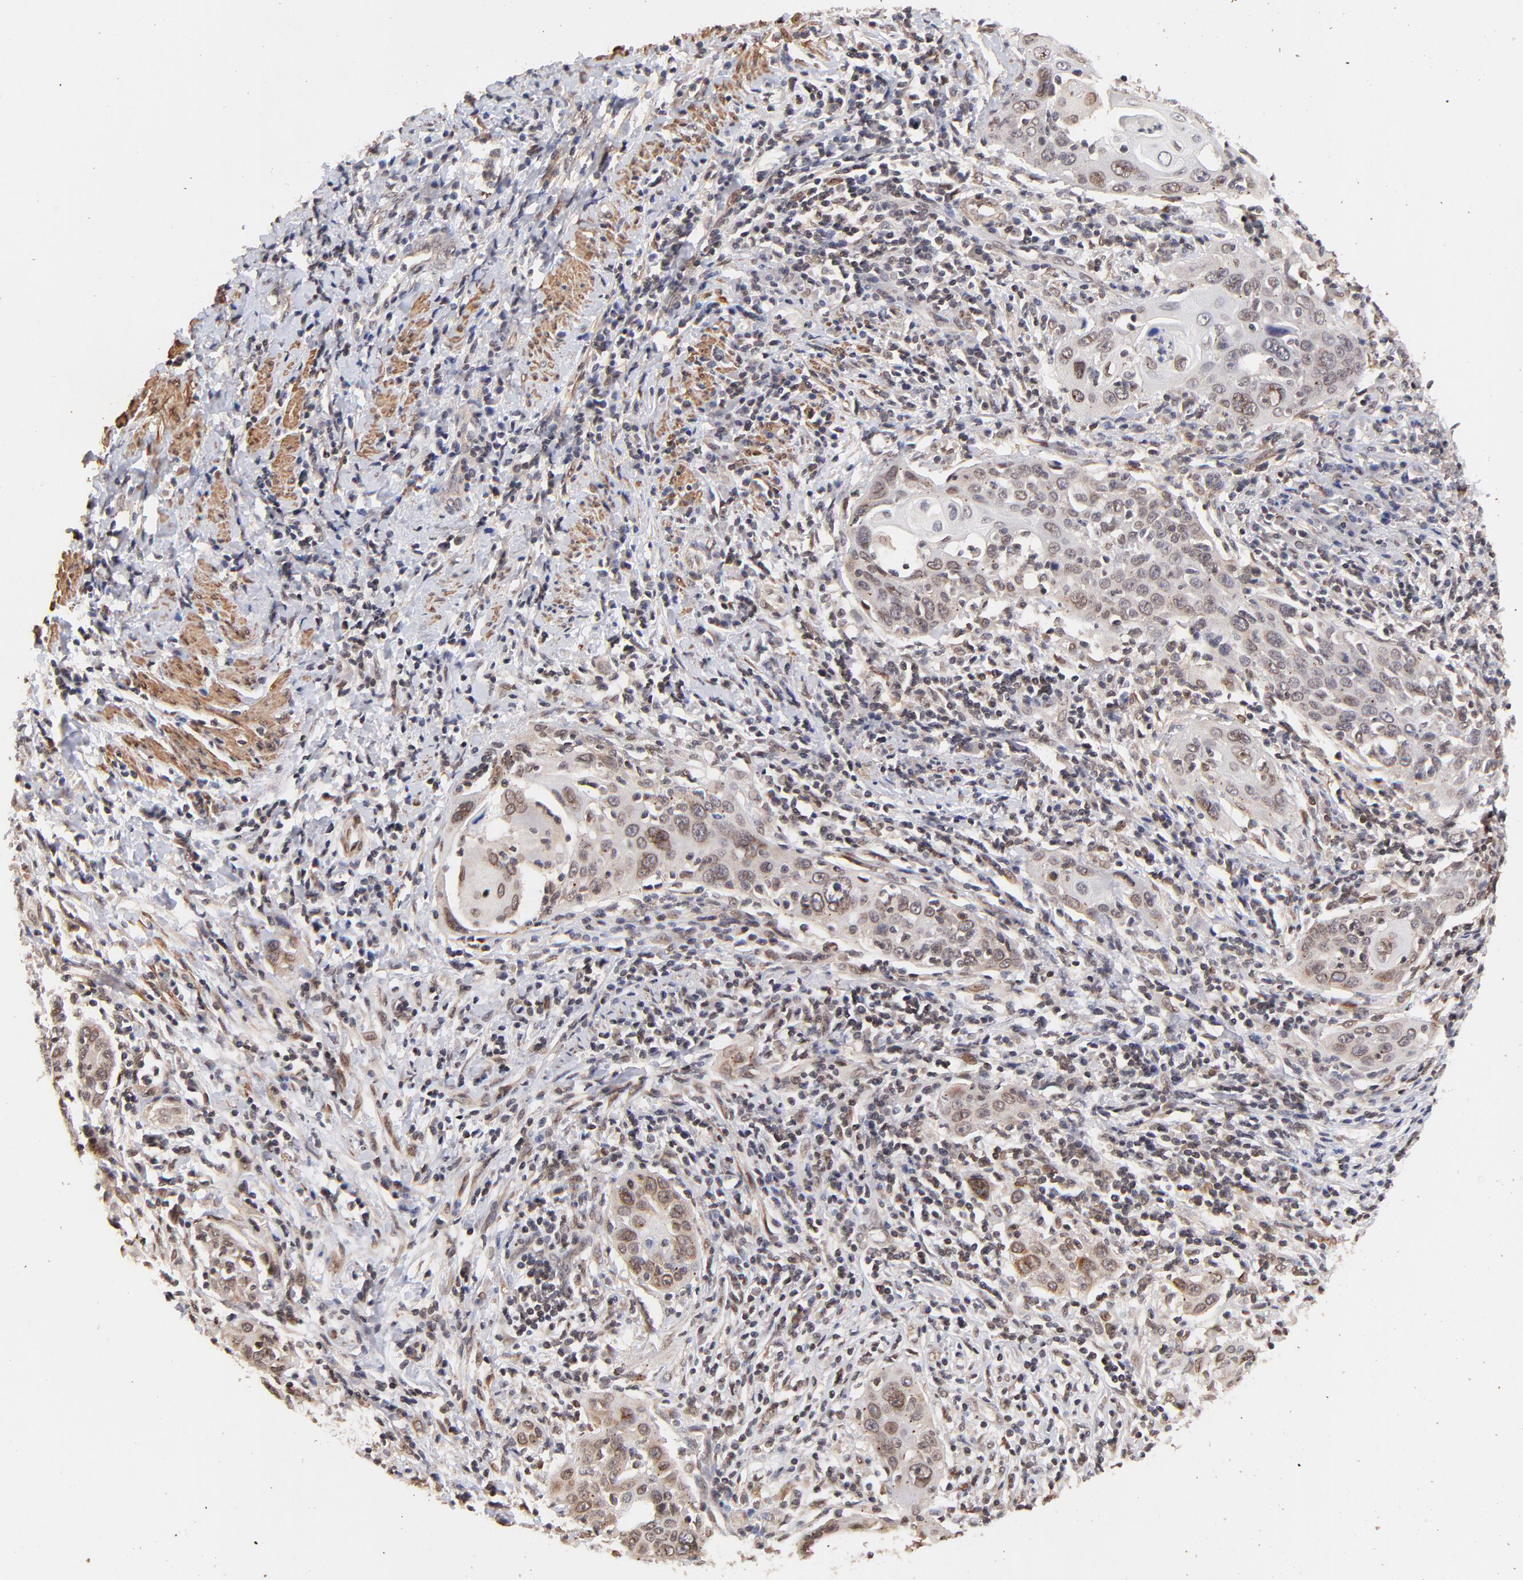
{"staining": {"intensity": "weak", "quantity": "25%-75%", "location": "cytoplasmic/membranous,nuclear"}, "tissue": "cervical cancer", "cell_type": "Tumor cells", "image_type": "cancer", "snomed": [{"axis": "morphology", "description": "Squamous cell carcinoma, NOS"}, {"axis": "topography", "description": "Cervix"}], "caption": "Human cervical cancer stained with a protein marker demonstrates weak staining in tumor cells.", "gene": "ZFP92", "patient": {"sex": "female", "age": 54}}